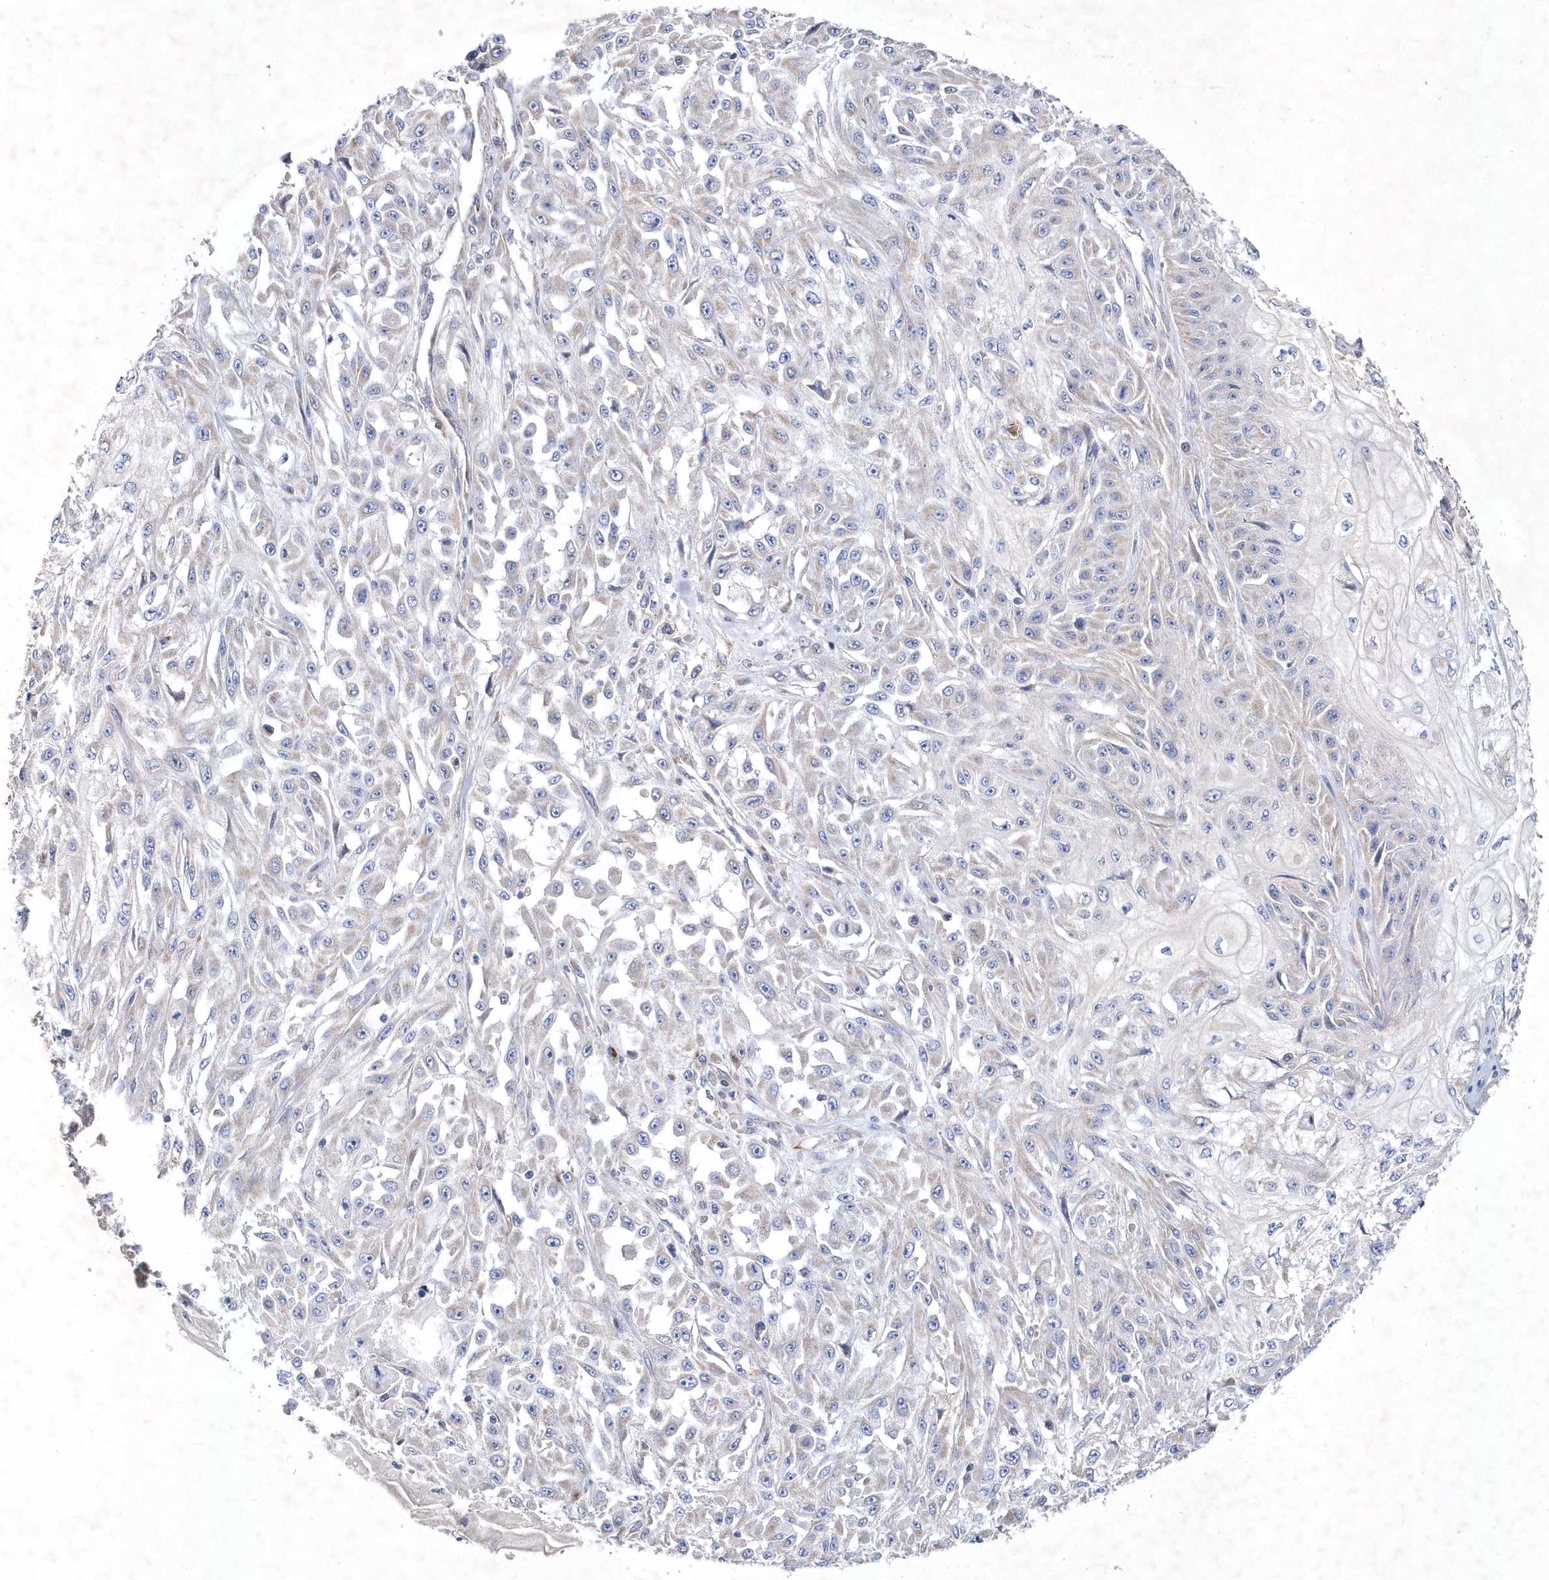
{"staining": {"intensity": "negative", "quantity": "none", "location": "none"}, "tissue": "skin cancer", "cell_type": "Tumor cells", "image_type": "cancer", "snomed": [{"axis": "morphology", "description": "Squamous cell carcinoma, NOS"}, {"axis": "morphology", "description": "Squamous cell carcinoma, metastatic, NOS"}, {"axis": "topography", "description": "Skin"}, {"axis": "topography", "description": "Lymph node"}], "caption": "Tumor cells are negative for brown protein staining in squamous cell carcinoma (skin).", "gene": "METTL8", "patient": {"sex": "male", "age": 75}}